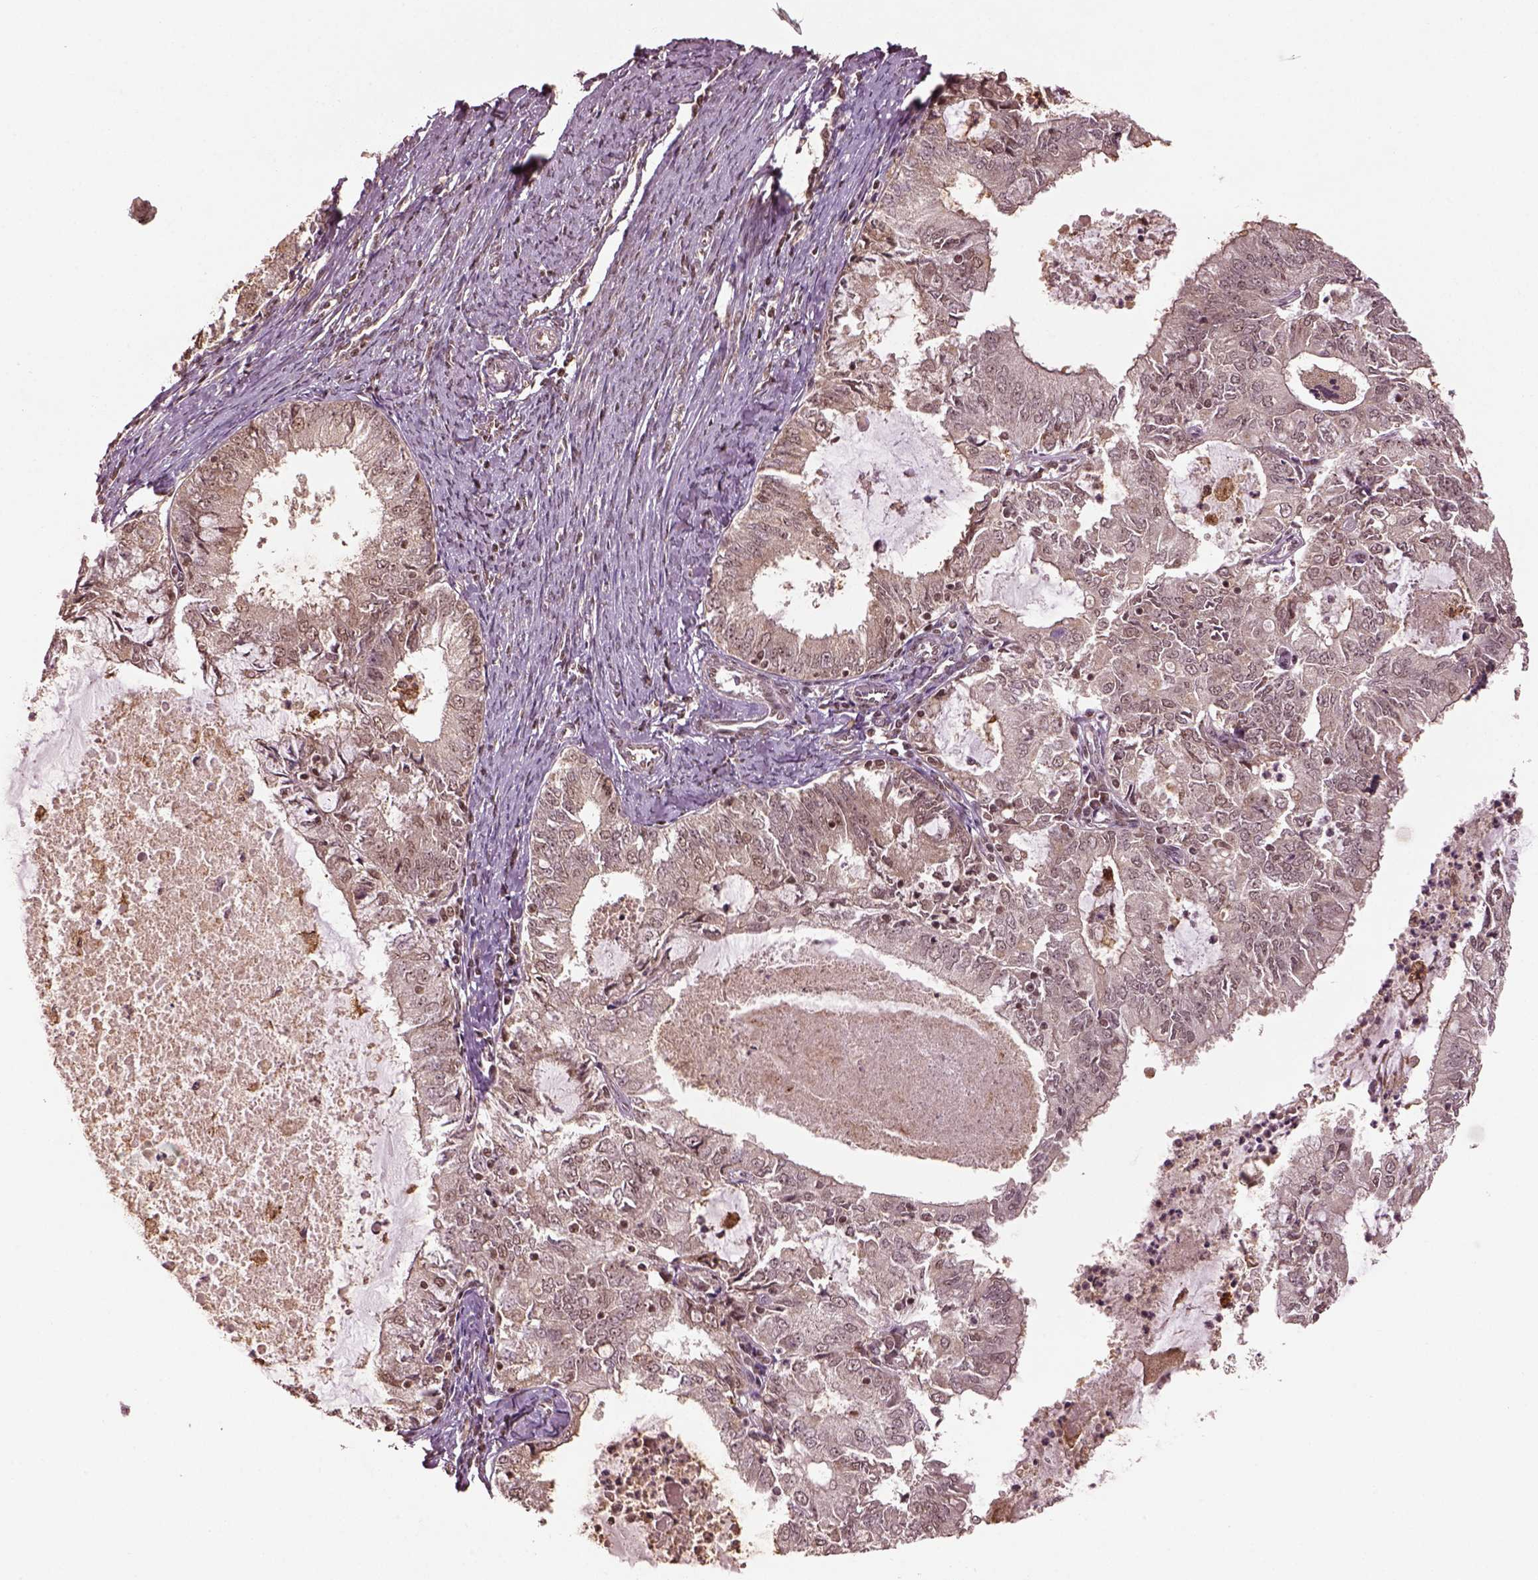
{"staining": {"intensity": "weak", "quantity": "<25%", "location": "nuclear"}, "tissue": "endometrial cancer", "cell_type": "Tumor cells", "image_type": "cancer", "snomed": [{"axis": "morphology", "description": "Adenocarcinoma, NOS"}, {"axis": "topography", "description": "Endometrium"}], "caption": "Tumor cells are negative for protein expression in human adenocarcinoma (endometrial).", "gene": "BRD9", "patient": {"sex": "female", "age": 57}}